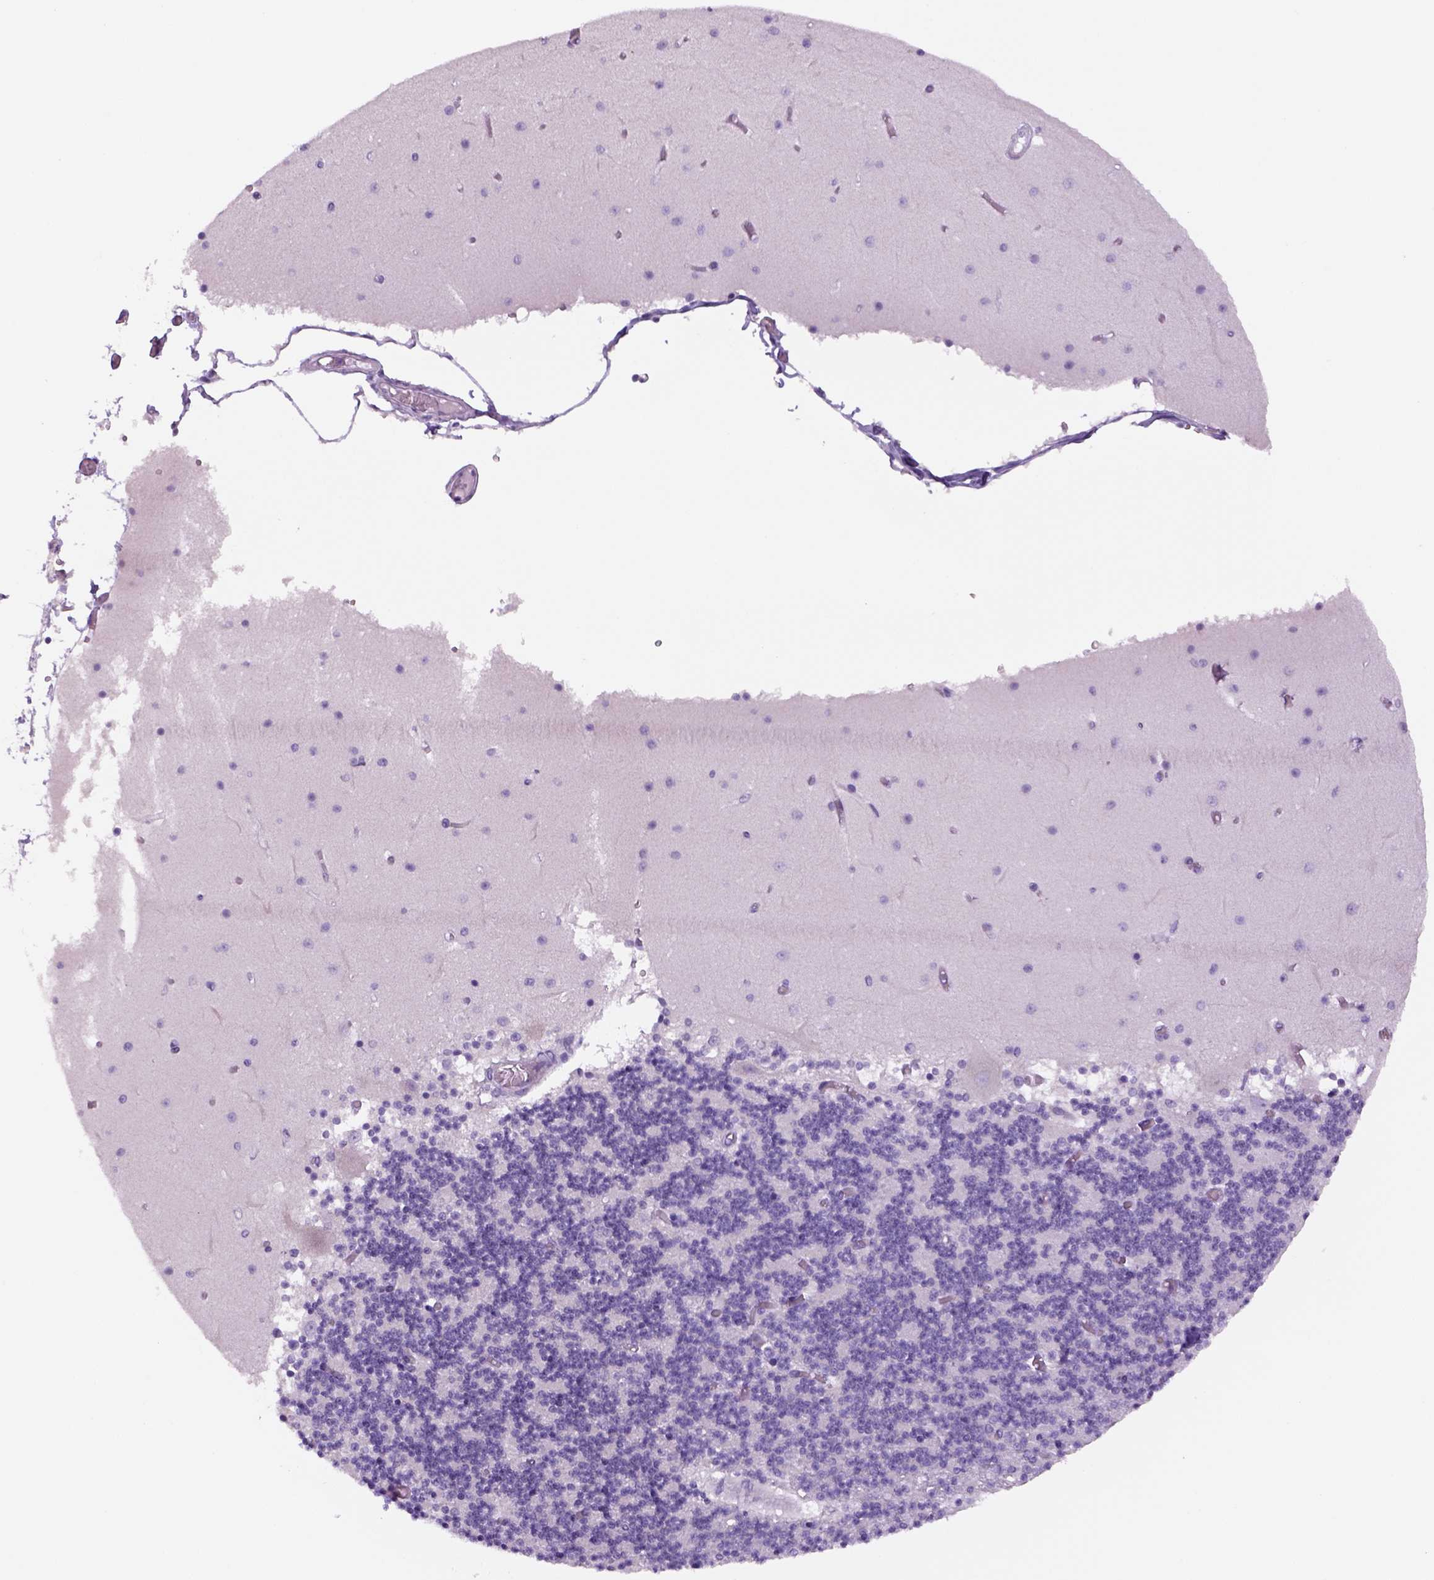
{"staining": {"intensity": "negative", "quantity": "none", "location": "none"}, "tissue": "cerebellum", "cell_type": "Cells in granular layer", "image_type": "normal", "snomed": [{"axis": "morphology", "description": "Normal tissue, NOS"}, {"axis": "topography", "description": "Cerebellum"}], "caption": "This micrograph is of benign cerebellum stained with immunohistochemistry to label a protein in brown with the nuclei are counter-stained blue. There is no staining in cells in granular layer. (Immunohistochemistry (ihc), brightfield microscopy, high magnification).", "gene": "DNAH11", "patient": {"sex": "female", "age": 28}}